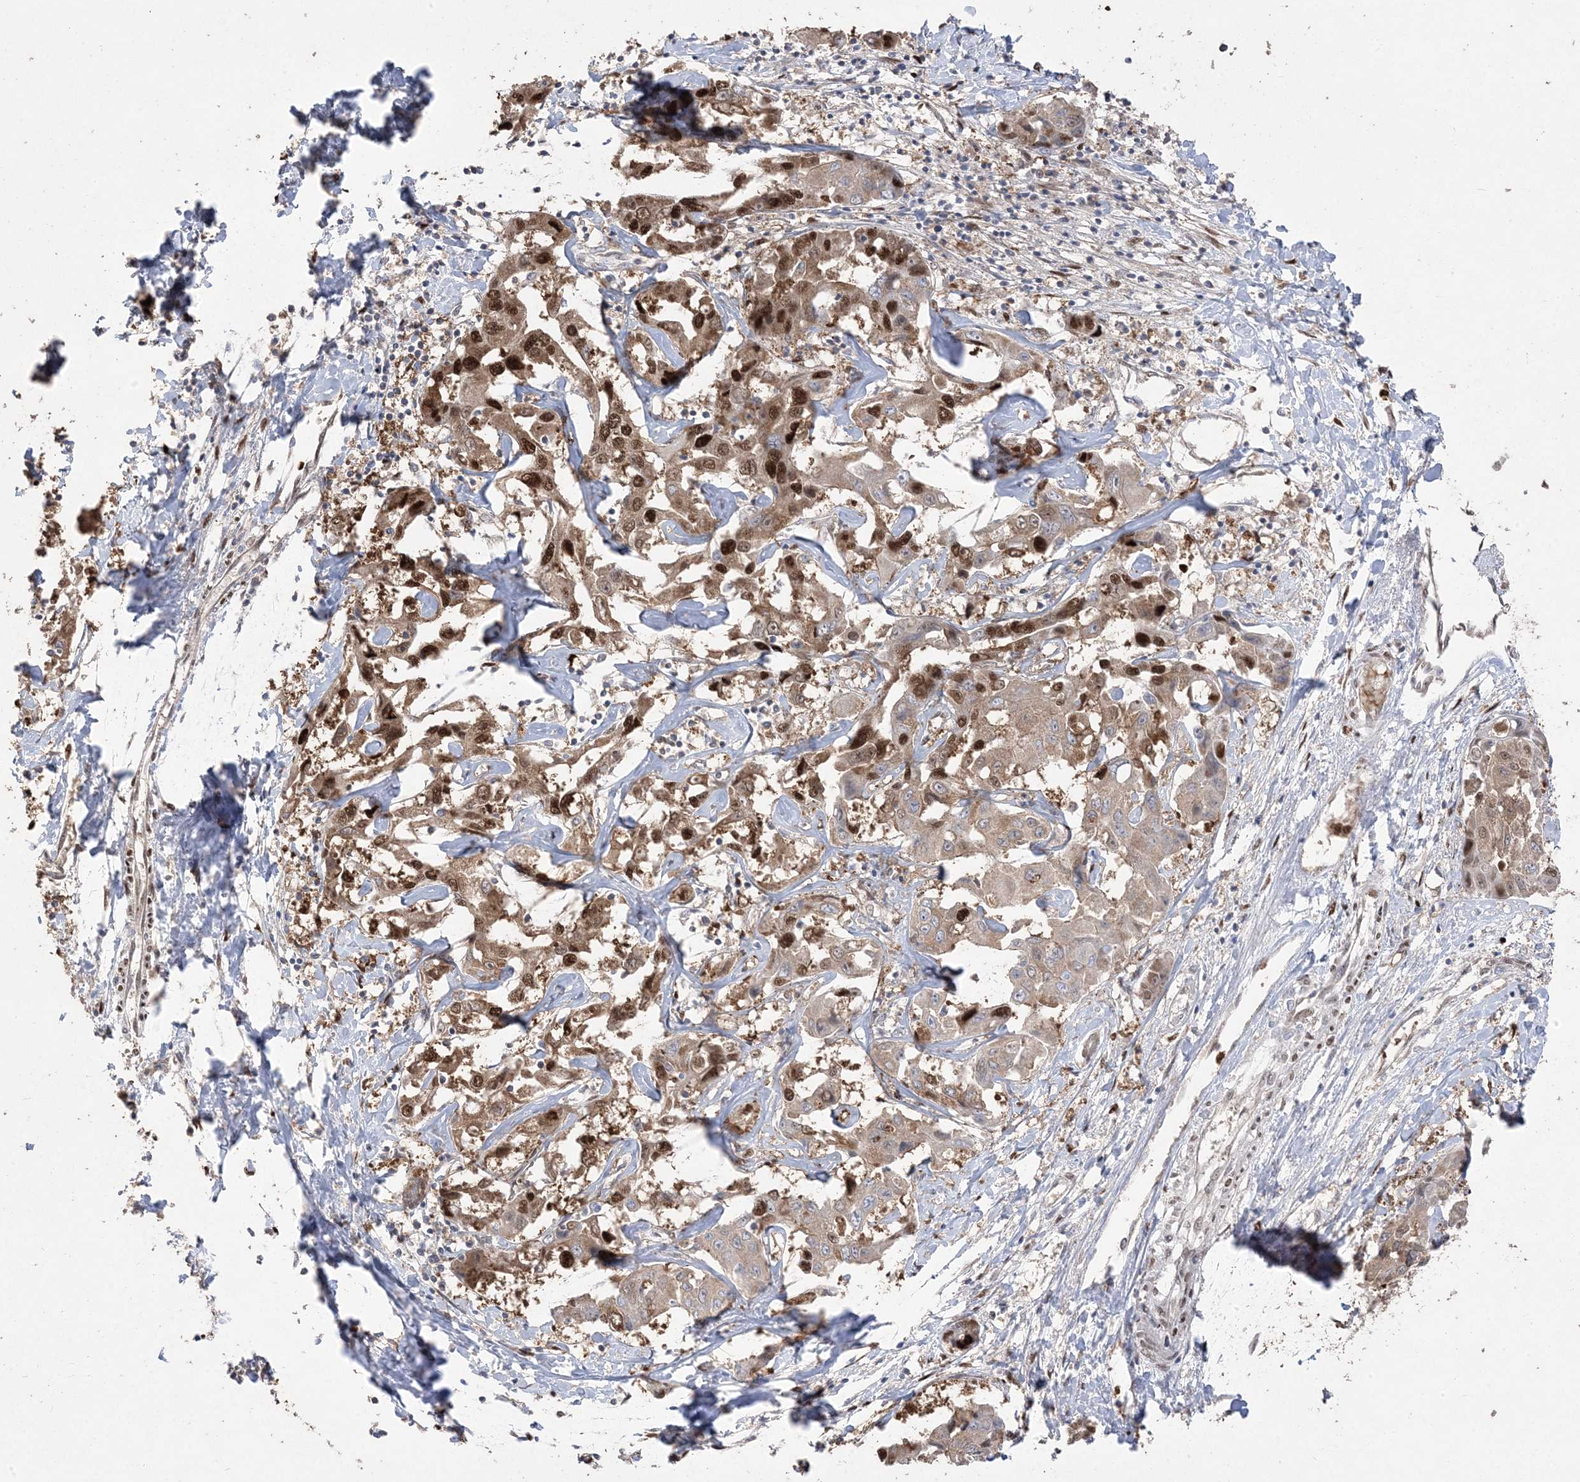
{"staining": {"intensity": "strong", "quantity": "25%-75%", "location": "cytoplasmic/membranous,nuclear"}, "tissue": "liver cancer", "cell_type": "Tumor cells", "image_type": "cancer", "snomed": [{"axis": "morphology", "description": "Cholangiocarcinoma"}, {"axis": "topography", "description": "Liver"}], "caption": "Liver cancer (cholangiocarcinoma) stained with a protein marker reveals strong staining in tumor cells.", "gene": "PPOX", "patient": {"sex": "male", "age": 59}}